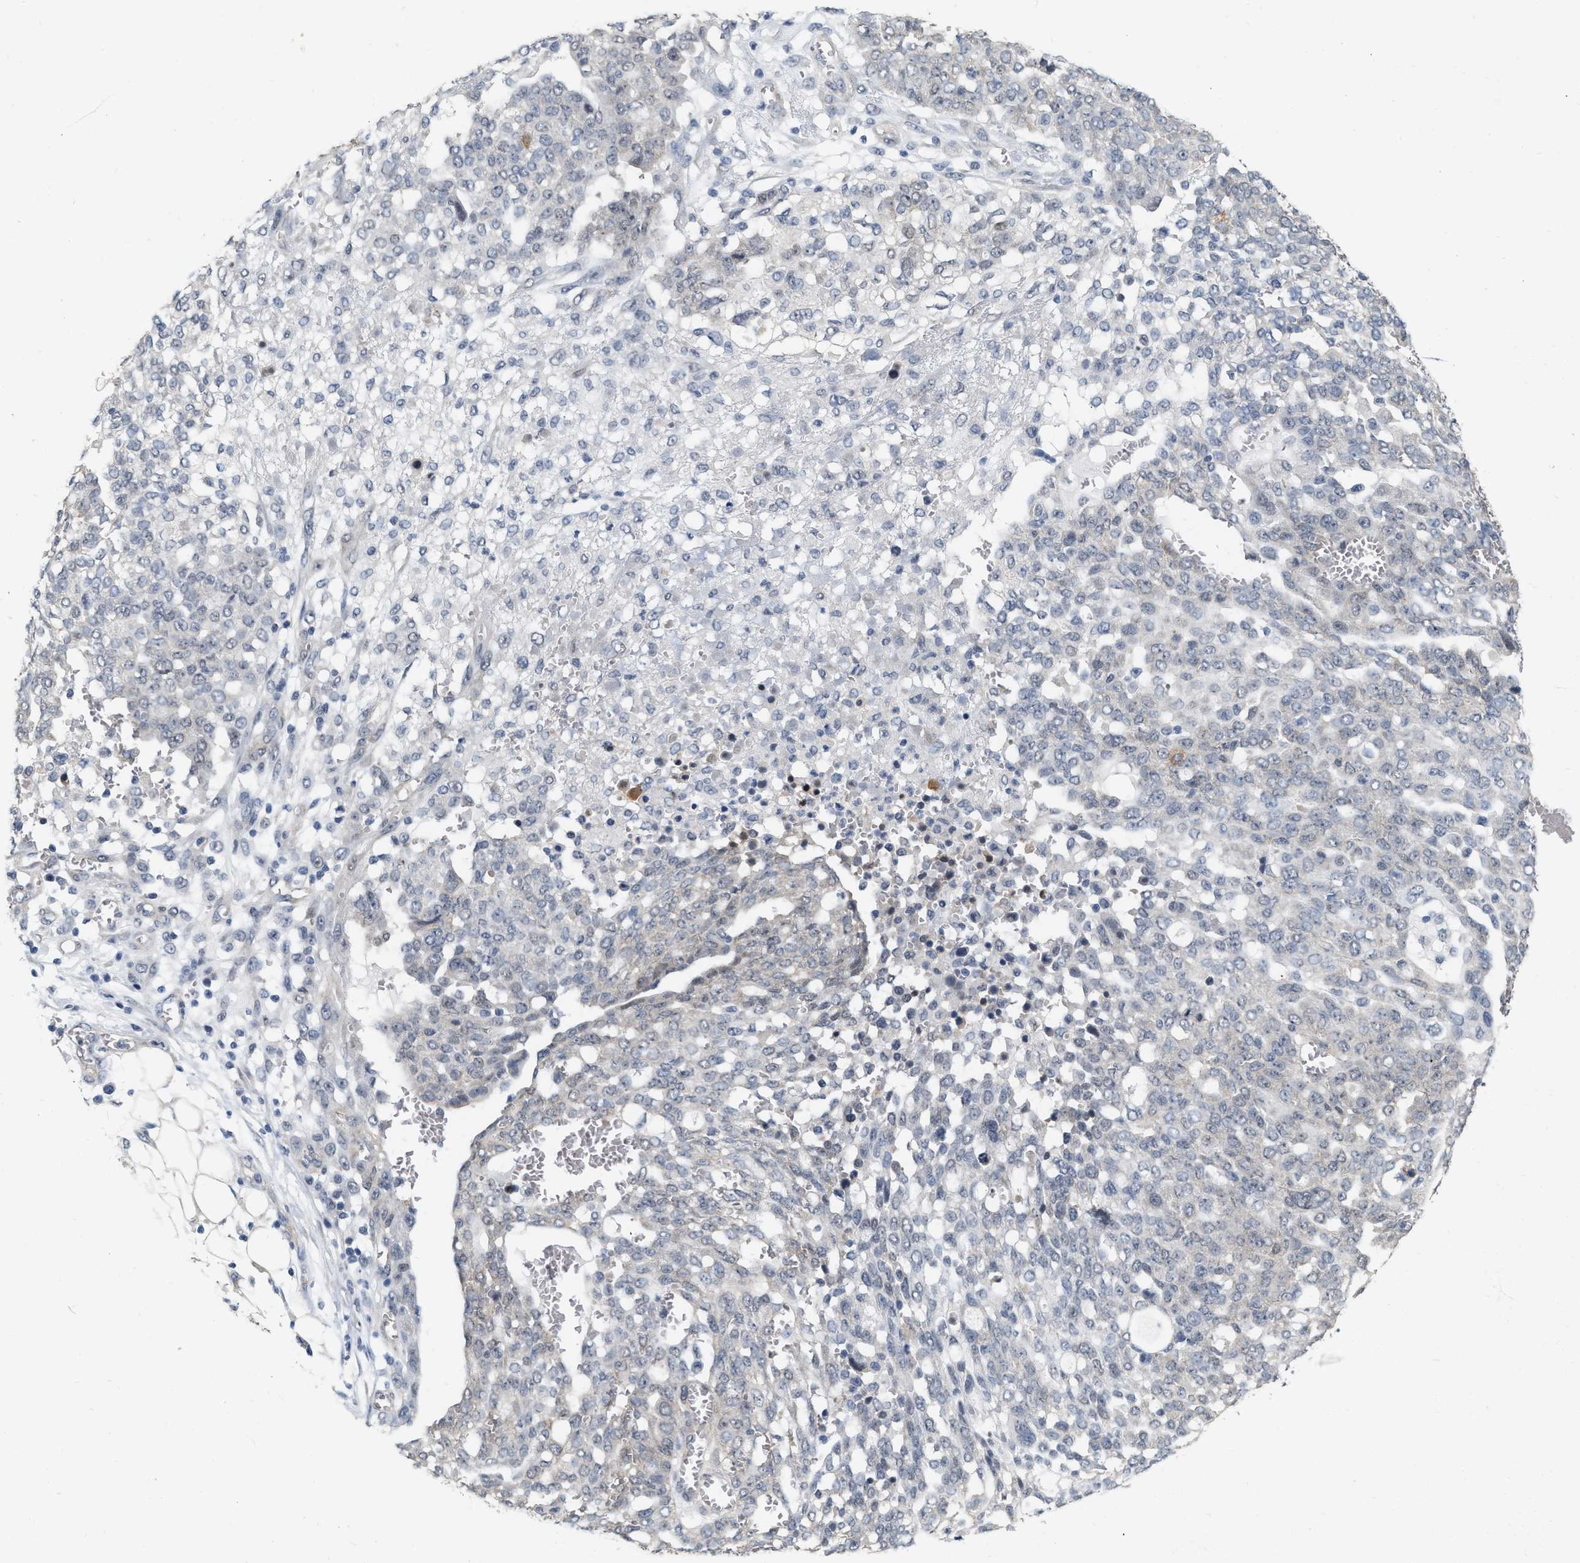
{"staining": {"intensity": "negative", "quantity": "none", "location": "none"}, "tissue": "ovarian cancer", "cell_type": "Tumor cells", "image_type": "cancer", "snomed": [{"axis": "morphology", "description": "Cystadenocarcinoma, serous, NOS"}, {"axis": "topography", "description": "Soft tissue"}, {"axis": "topography", "description": "Ovary"}], "caption": "There is no significant positivity in tumor cells of ovarian cancer (serous cystadenocarcinoma).", "gene": "RUVBL1", "patient": {"sex": "female", "age": 57}}